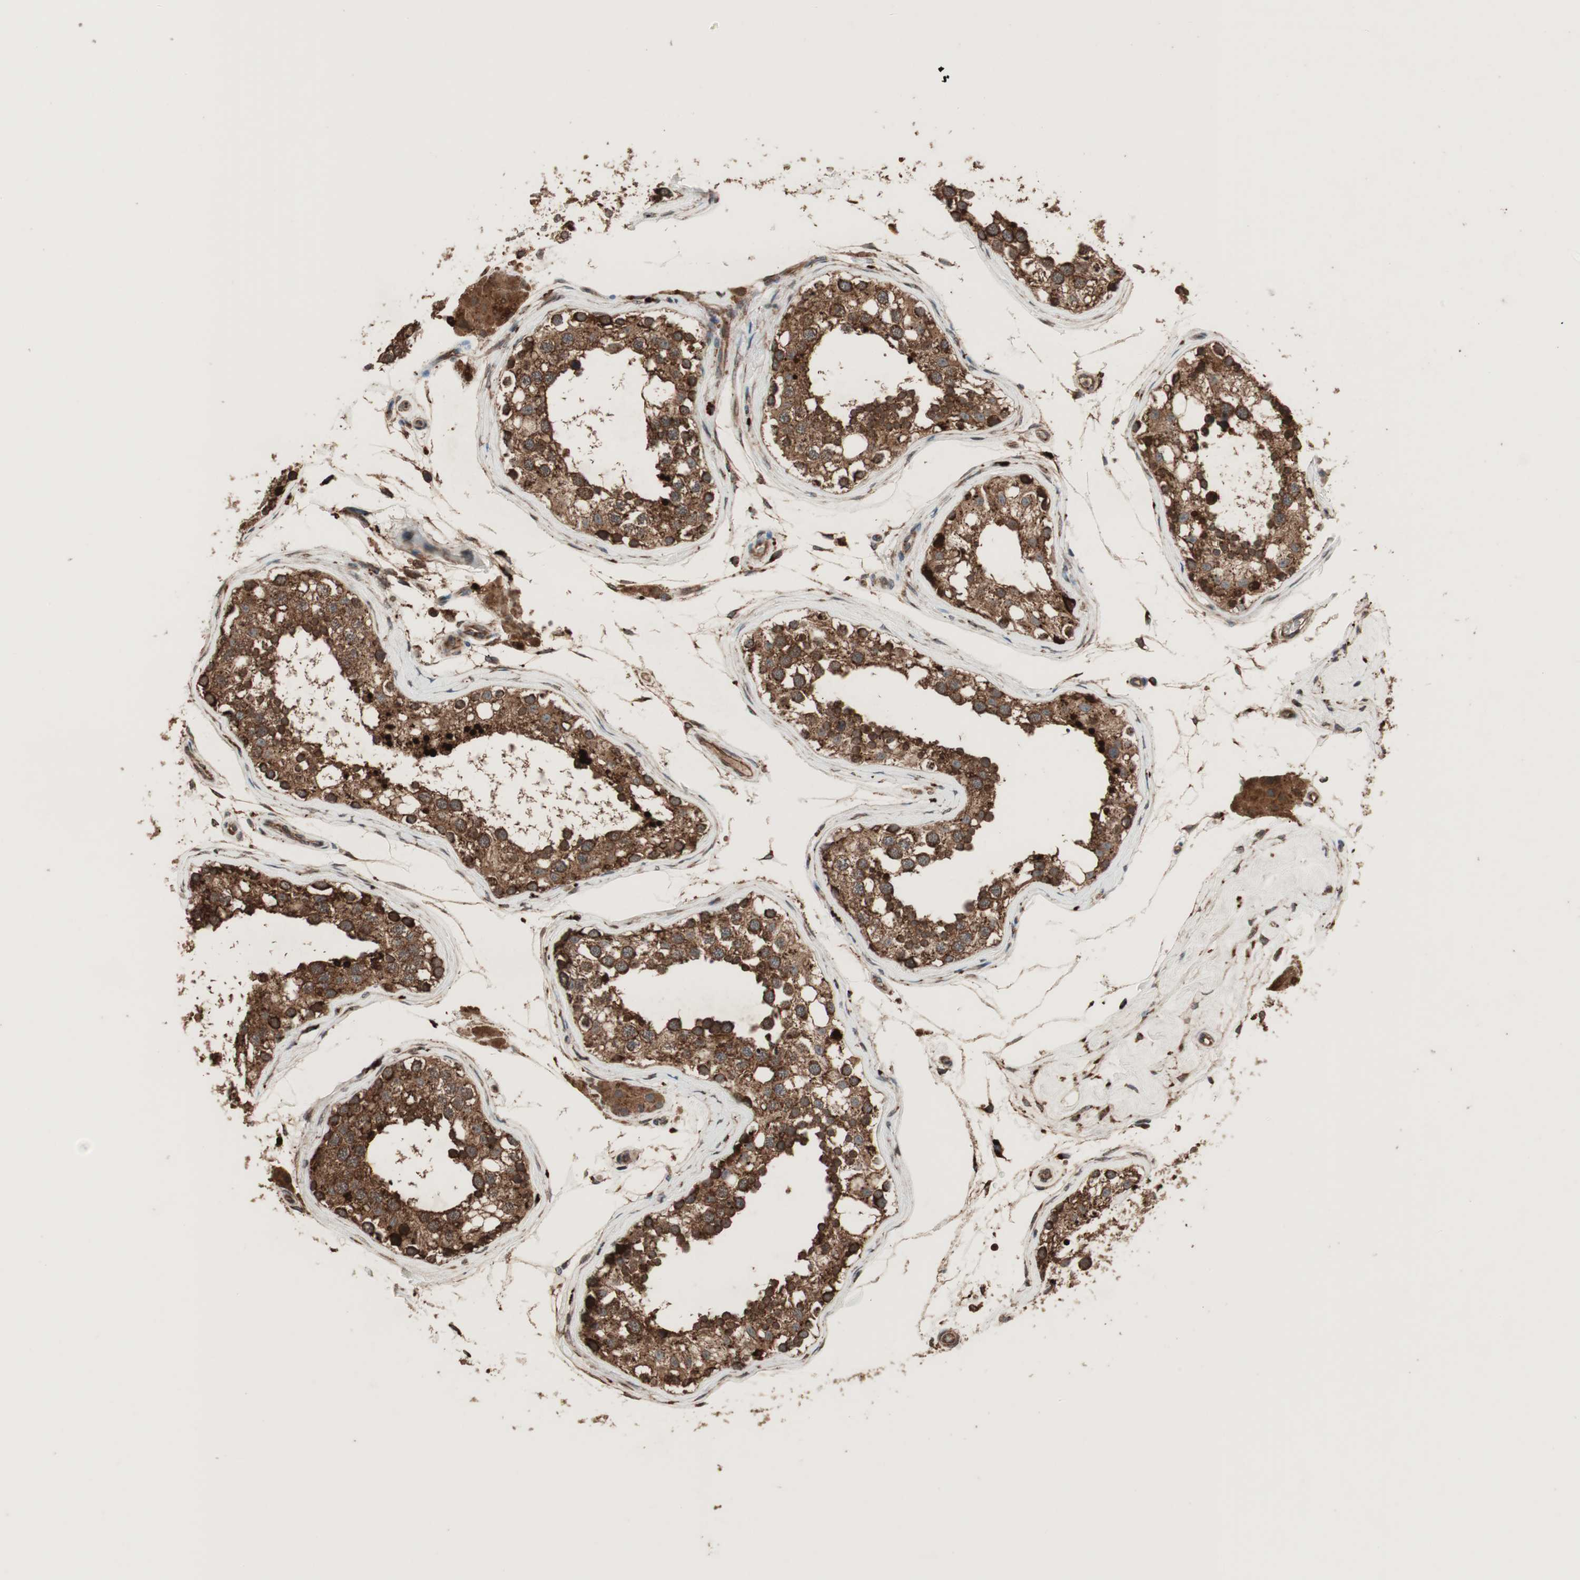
{"staining": {"intensity": "strong", "quantity": ">75%", "location": "cytoplasmic/membranous"}, "tissue": "testis", "cell_type": "Cells in seminiferous ducts", "image_type": "normal", "snomed": [{"axis": "morphology", "description": "Normal tissue, NOS"}, {"axis": "topography", "description": "Testis"}], "caption": "A high amount of strong cytoplasmic/membranous expression is appreciated in about >75% of cells in seminiferous ducts in normal testis.", "gene": "RAB1A", "patient": {"sex": "male", "age": 68}}